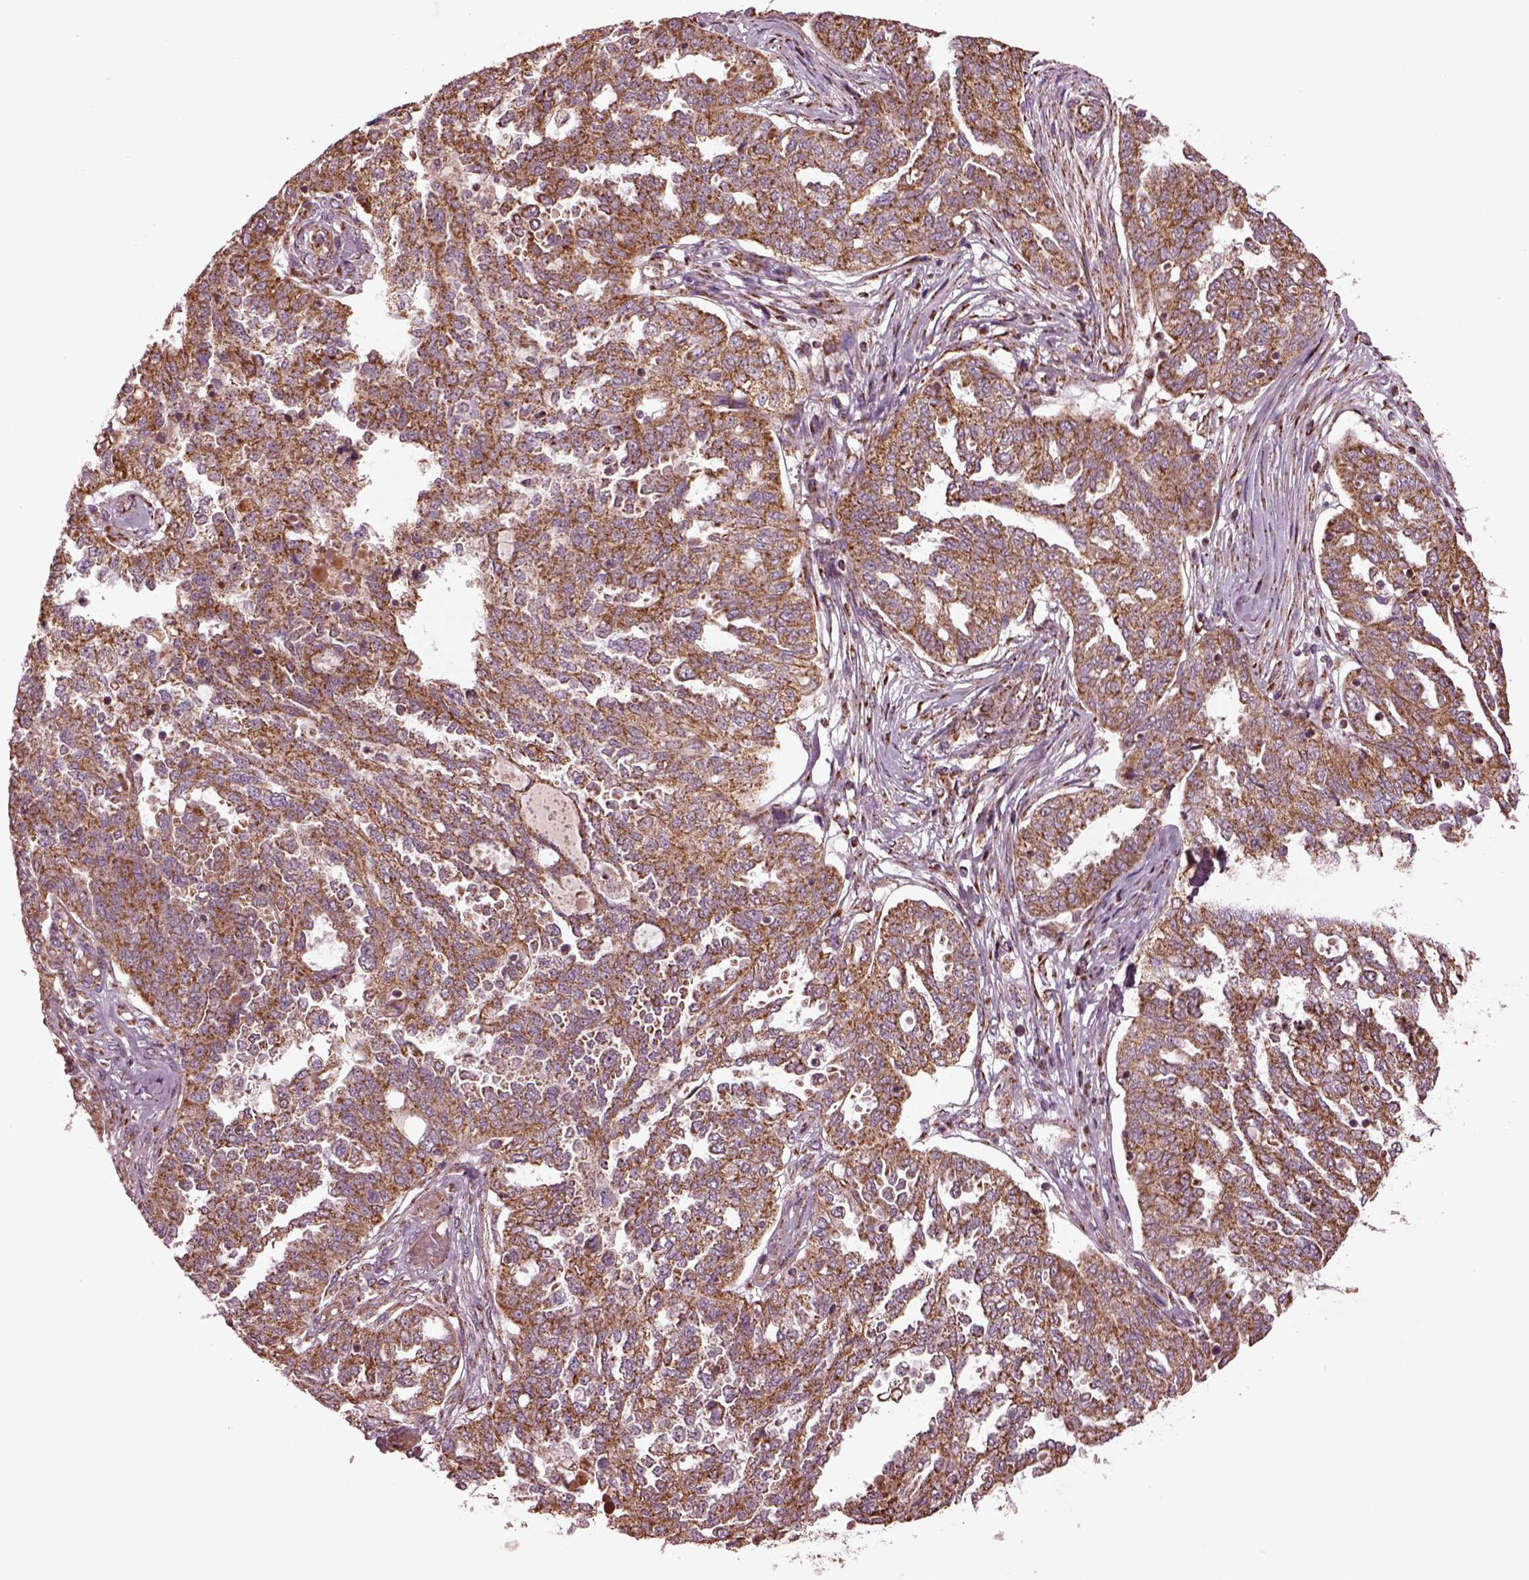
{"staining": {"intensity": "moderate", "quantity": "25%-75%", "location": "cytoplasmic/membranous"}, "tissue": "ovarian cancer", "cell_type": "Tumor cells", "image_type": "cancer", "snomed": [{"axis": "morphology", "description": "Cystadenocarcinoma, serous, NOS"}, {"axis": "topography", "description": "Ovary"}], "caption": "DAB immunohistochemical staining of serous cystadenocarcinoma (ovarian) exhibits moderate cytoplasmic/membranous protein positivity in approximately 25%-75% of tumor cells.", "gene": "TMEM254", "patient": {"sex": "female", "age": 67}}